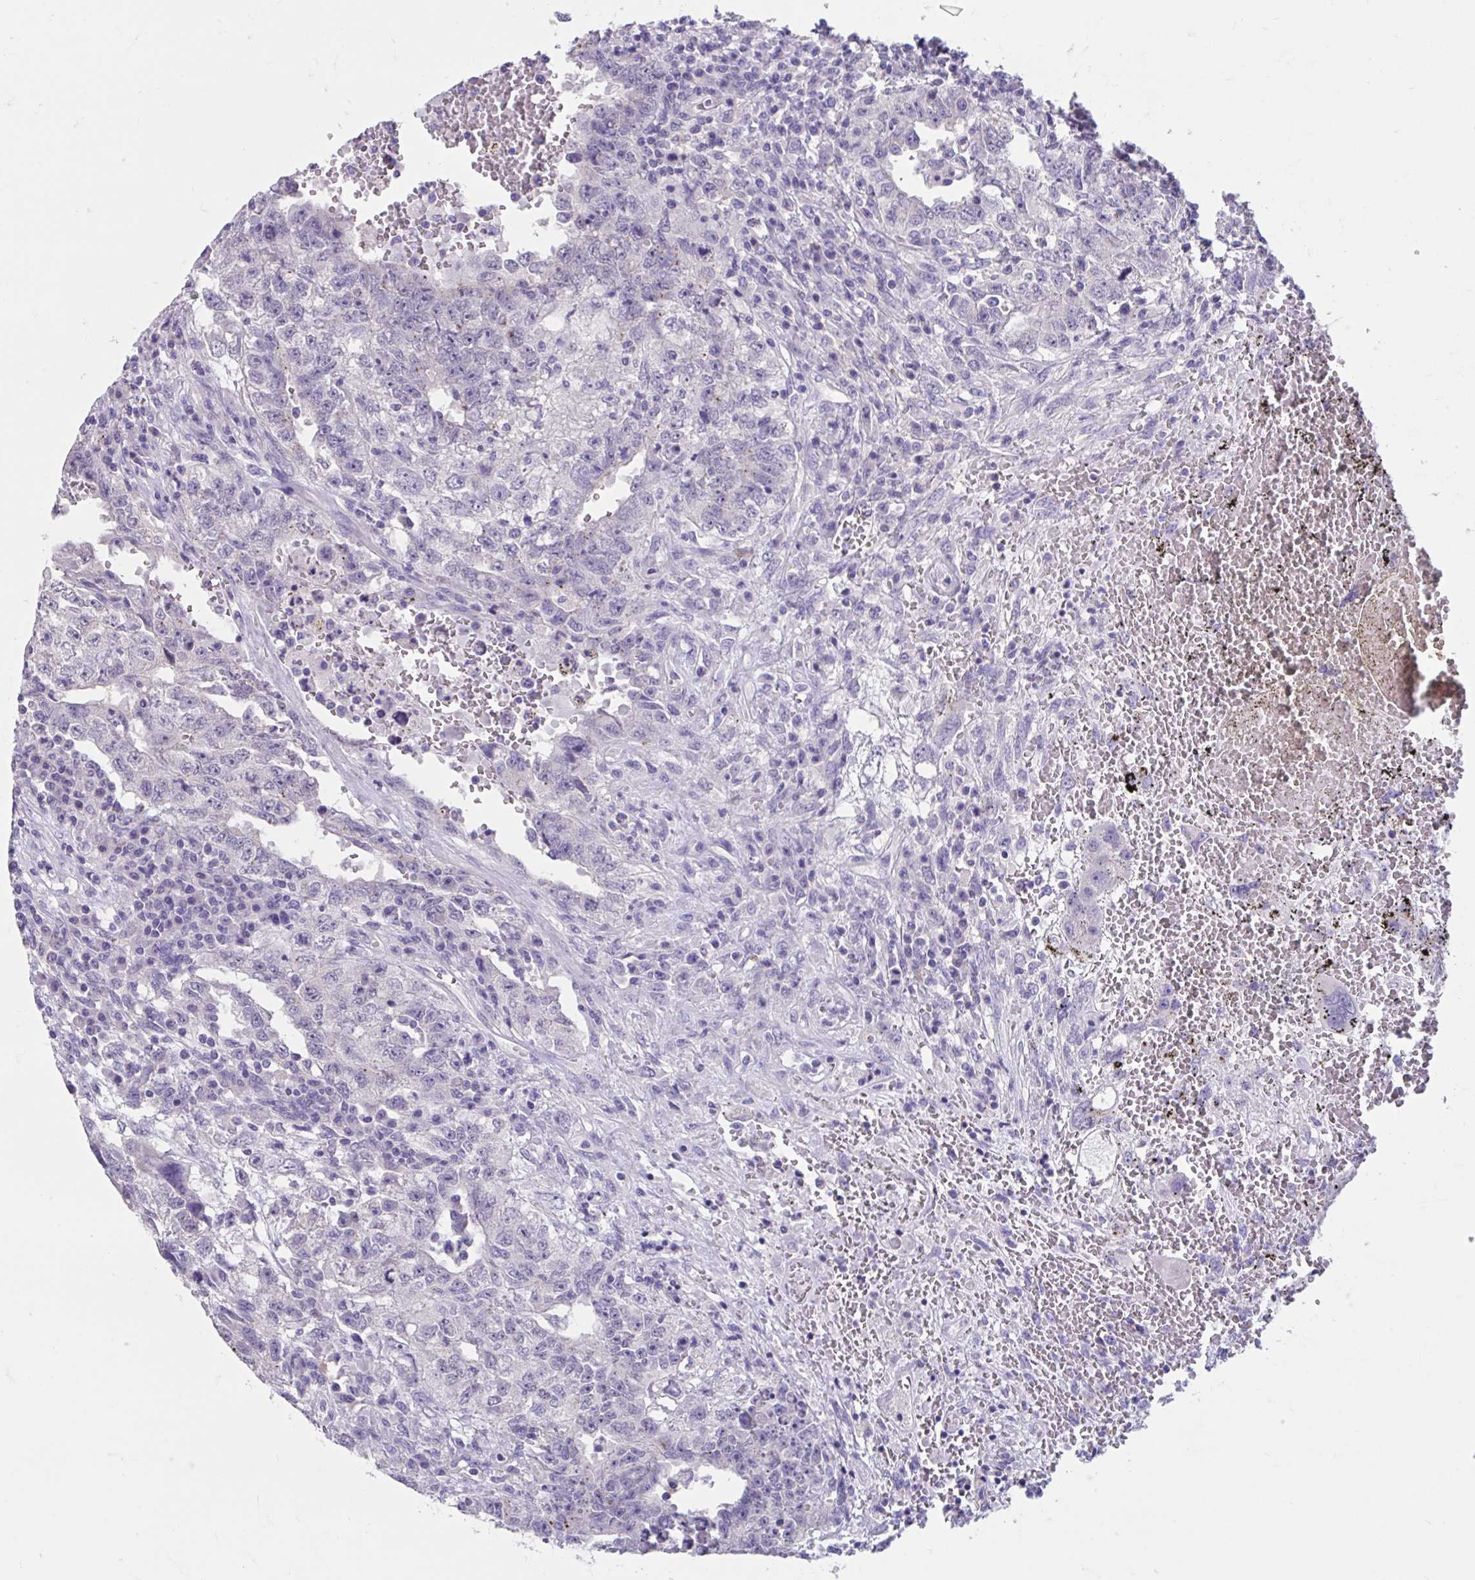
{"staining": {"intensity": "negative", "quantity": "none", "location": "none"}, "tissue": "testis cancer", "cell_type": "Tumor cells", "image_type": "cancer", "snomed": [{"axis": "morphology", "description": "Carcinoma, Embryonal, NOS"}, {"axis": "topography", "description": "Testis"}], "caption": "Immunohistochemistry of human testis cancer (embryonal carcinoma) shows no expression in tumor cells.", "gene": "GPR162", "patient": {"sex": "male", "age": 26}}